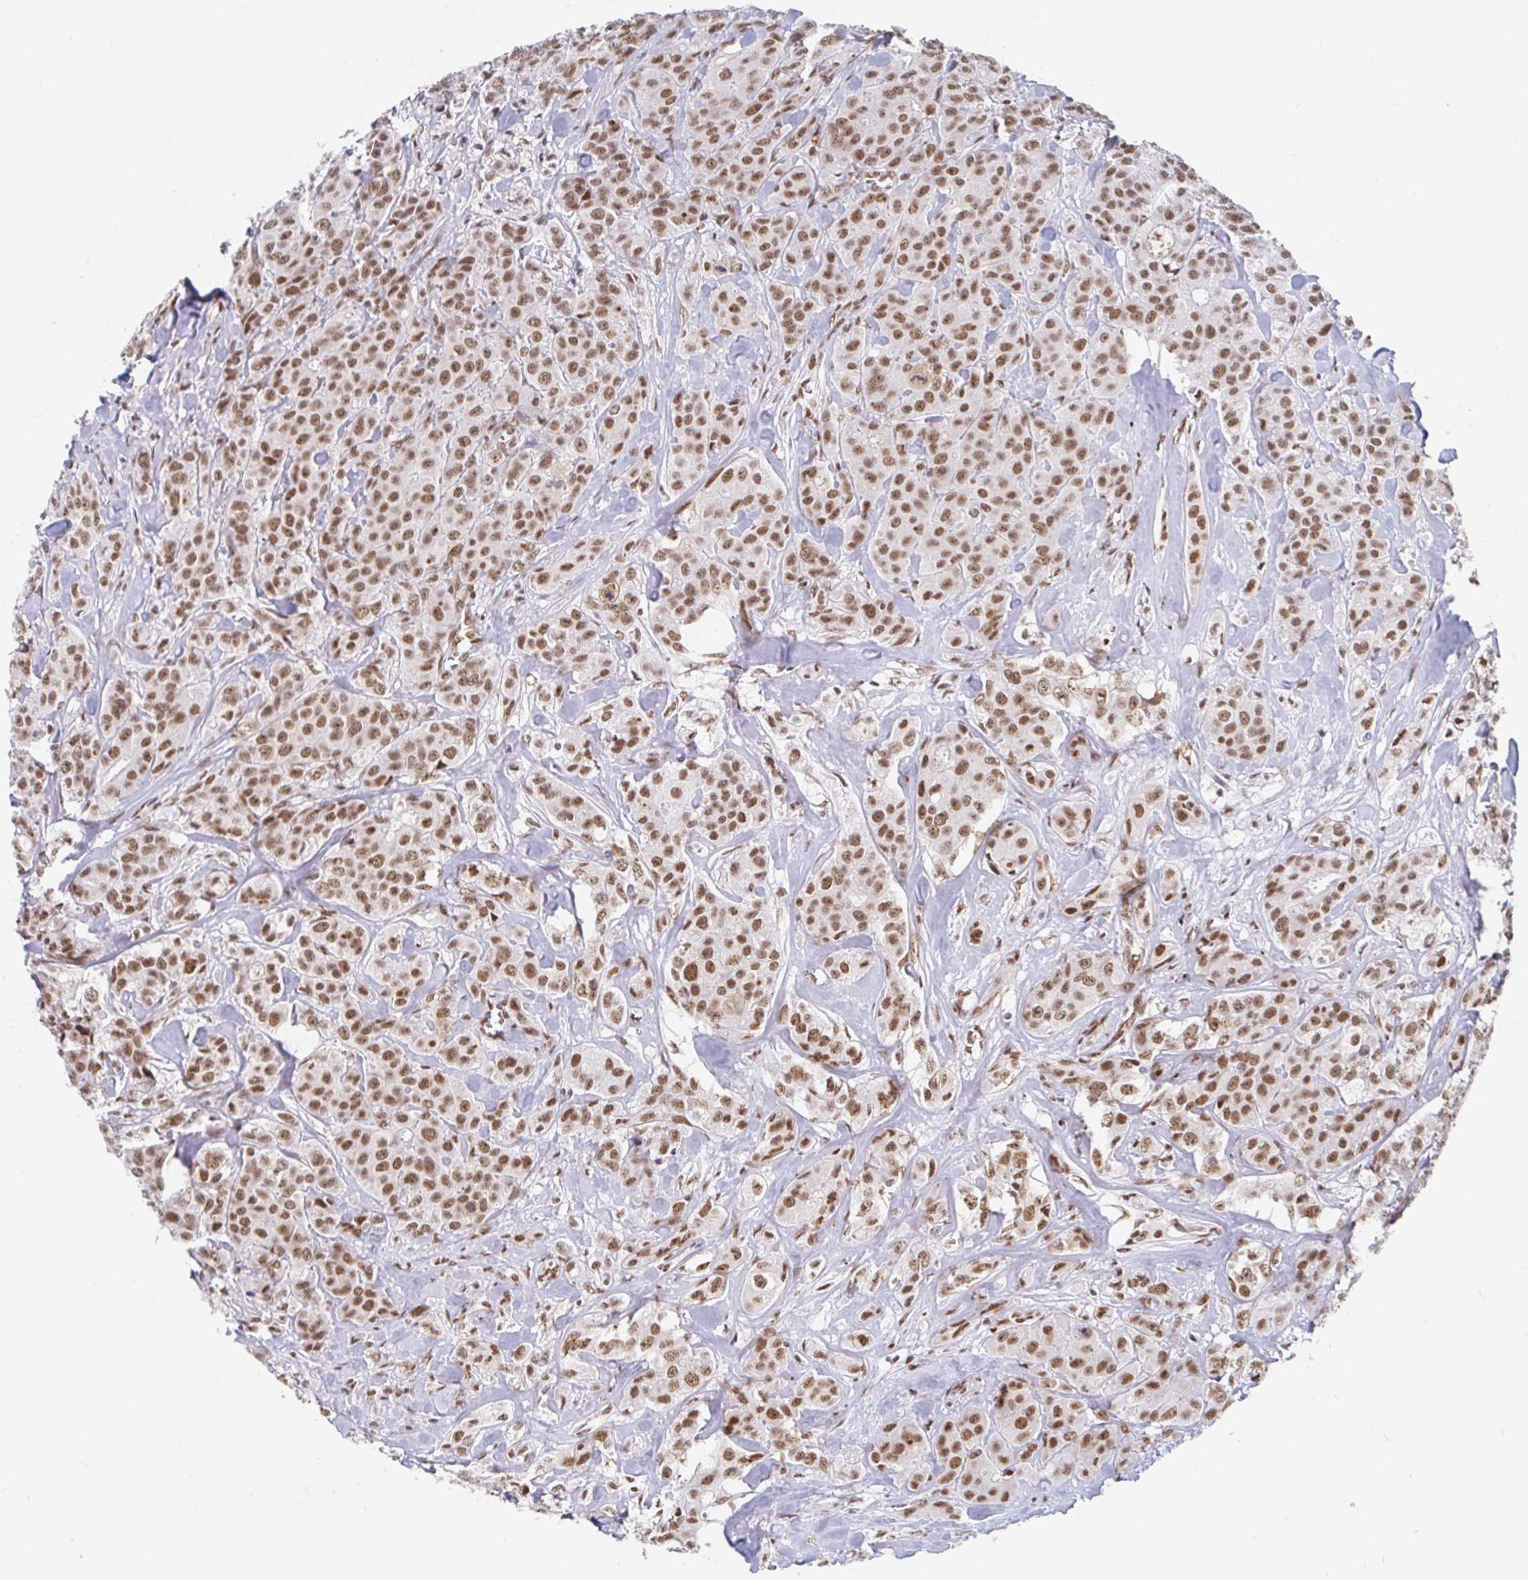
{"staining": {"intensity": "moderate", "quantity": ">75%", "location": "nuclear"}, "tissue": "breast cancer", "cell_type": "Tumor cells", "image_type": "cancer", "snomed": [{"axis": "morphology", "description": "Normal tissue, NOS"}, {"axis": "morphology", "description": "Duct carcinoma"}, {"axis": "topography", "description": "Breast"}], "caption": "Breast cancer stained with DAB (3,3'-diaminobenzidine) immunohistochemistry (IHC) reveals medium levels of moderate nuclear expression in approximately >75% of tumor cells.", "gene": "RBMX", "patient": {"sex": "female", "age": 43}}